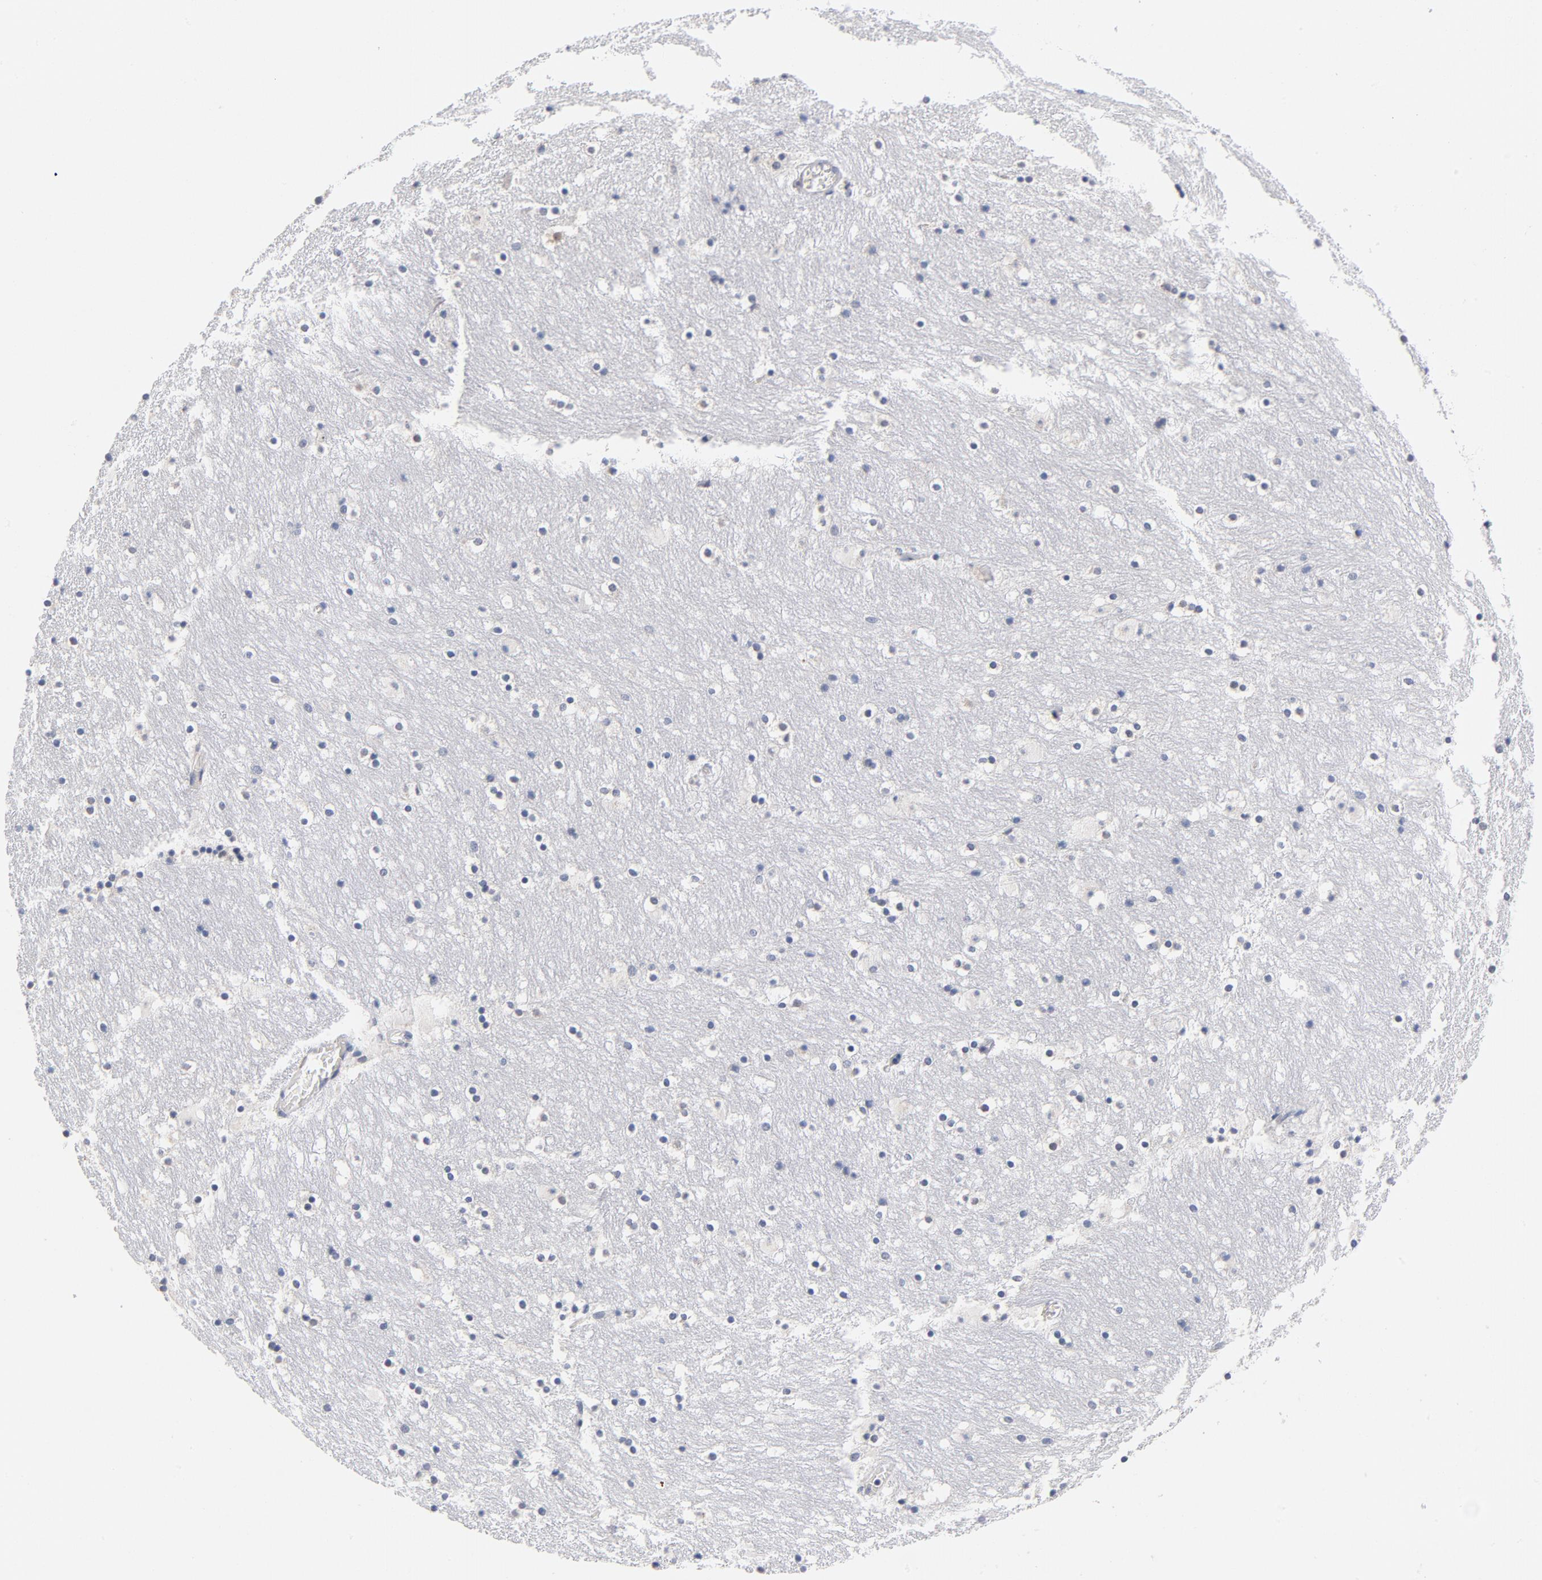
{"staining": {"intensity": "negative", "quantity": "none", "location": "none"}, "tissue": "caudate", "cell_type": "Glial cells", "image_type": "normal", "snomed": [{"axis": "morphology", "description": "Normal tissue, NOS"}, {"axis": "topography", "description": "Lateral ventricle wall"}], "caption": "This is an immunohistochemistry micrograph of unremarkable human caudate. There is no positivity in glial cells.", "gene": "RBM3", "patient": {"sex": "male", "age": 45}}